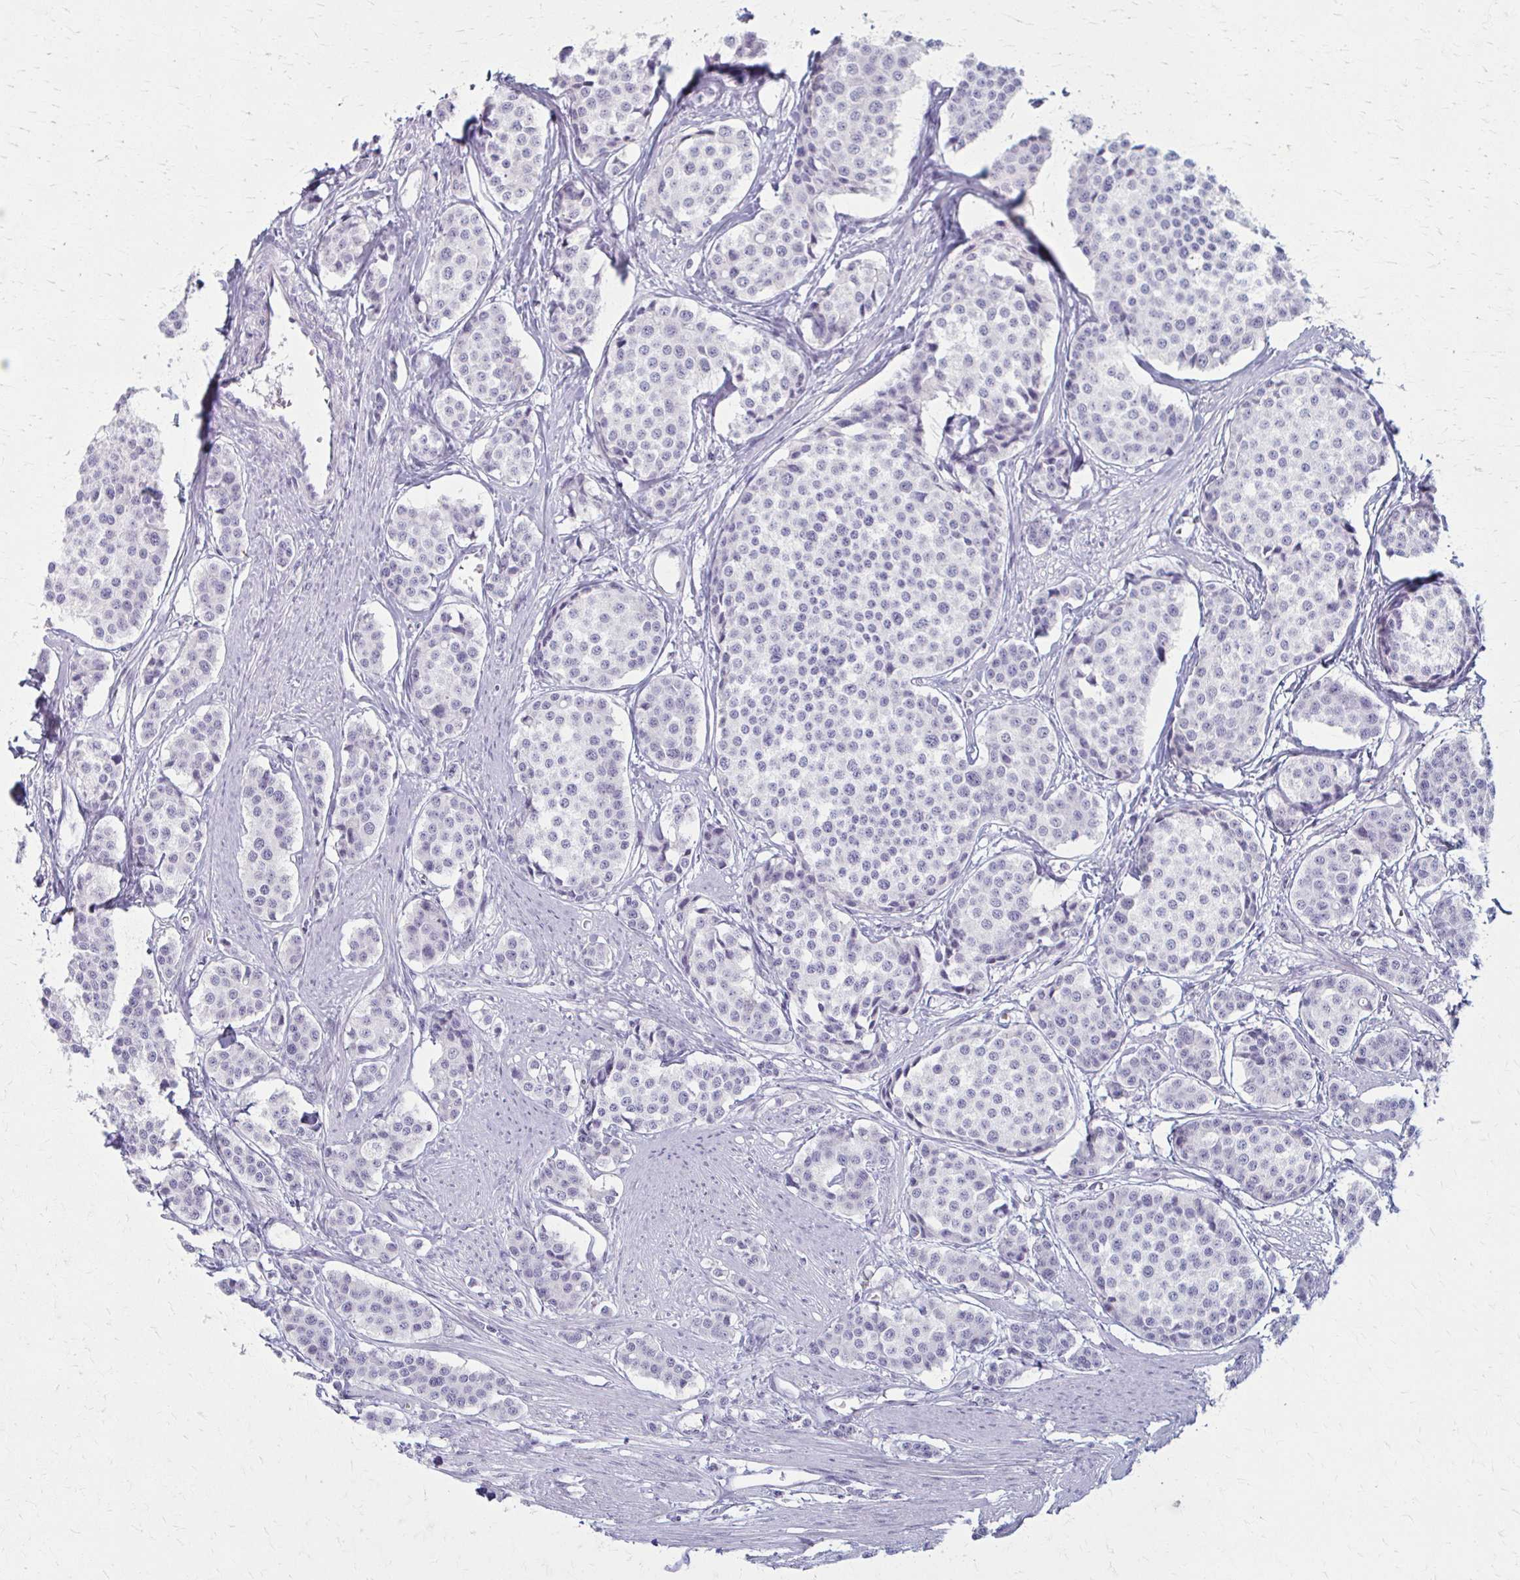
{"staining": {"intensity": "negative", "quantity": "none", "location": "none"}, "tissue": "carcinoid", "cell_type": "Tumor cells", "image_type": "cancer", "snomed": [{"axis": "morphology", "description": "Carcinoid, malignant, NOS"}, {"axis": "topography", "description": "Small intestine"}], "caption": "A high-resolution micrograph shows IHC staining of carcinoid (malignant), which displays no significant expression in tumor cells.", "gene": "LDLRAP1", "patient": {"sex": "male", "age": 60}}